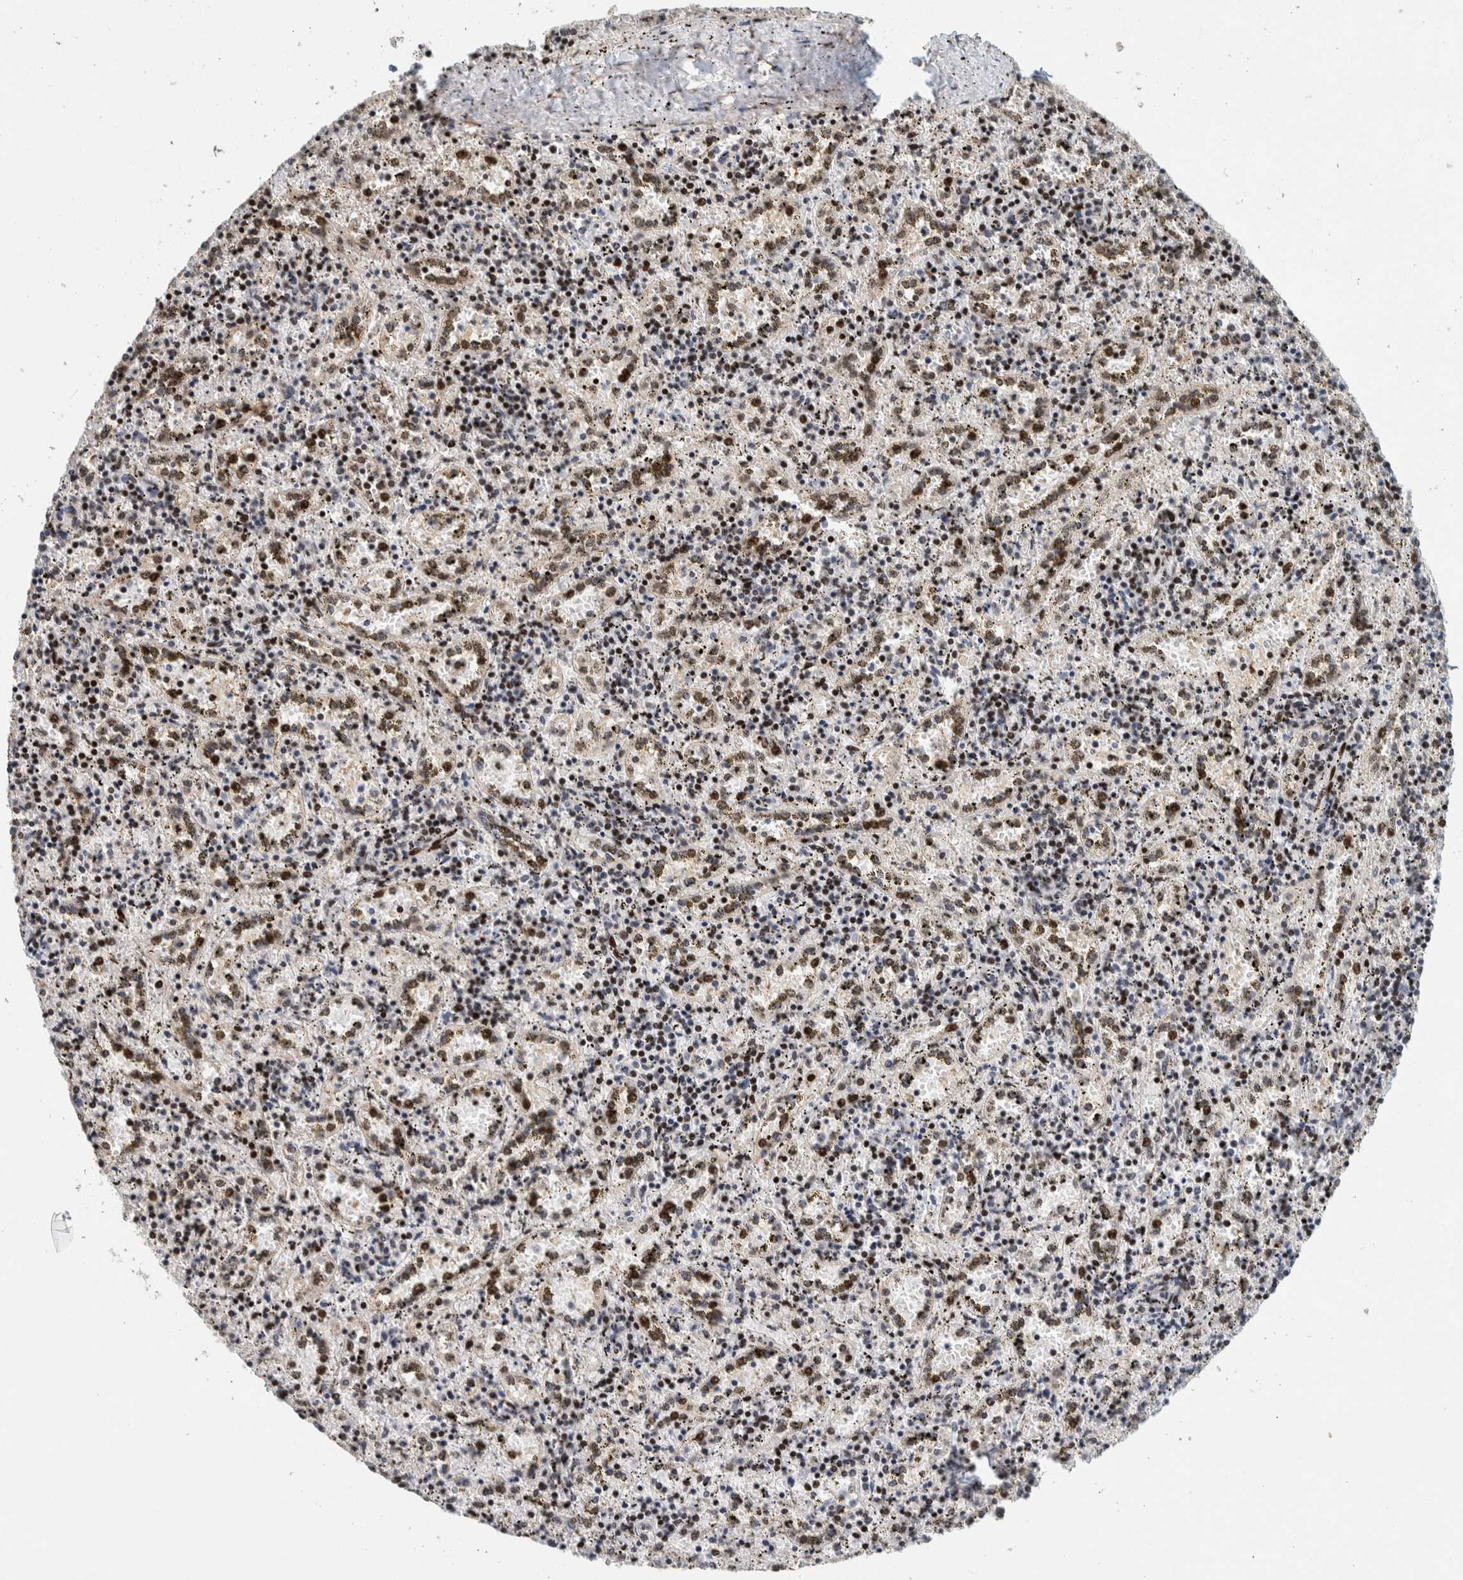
{"staining": {"intensity": "moderate", "quantity": "<25%", "location": "nuclear"}, "tissue": "spleen", "cell_type": "Cells in red pulp", "image_type": "normal", "snomed": [{"axis": "morphology", "description": "Normal tissue, NOS"}, {"axis": "topography", "description": "Spleen"}], "caption": "Protein expression by IHC shows moderate nuclear positivity in approximately <25% of cells in red pulp in benign spleen. (DAB (3,3'-diaminobenzidine) IHC, brown staining for protein, blue staining for nuclei).", "gene": "CHD4", "patient": {"sex": "male", "age": 11}}